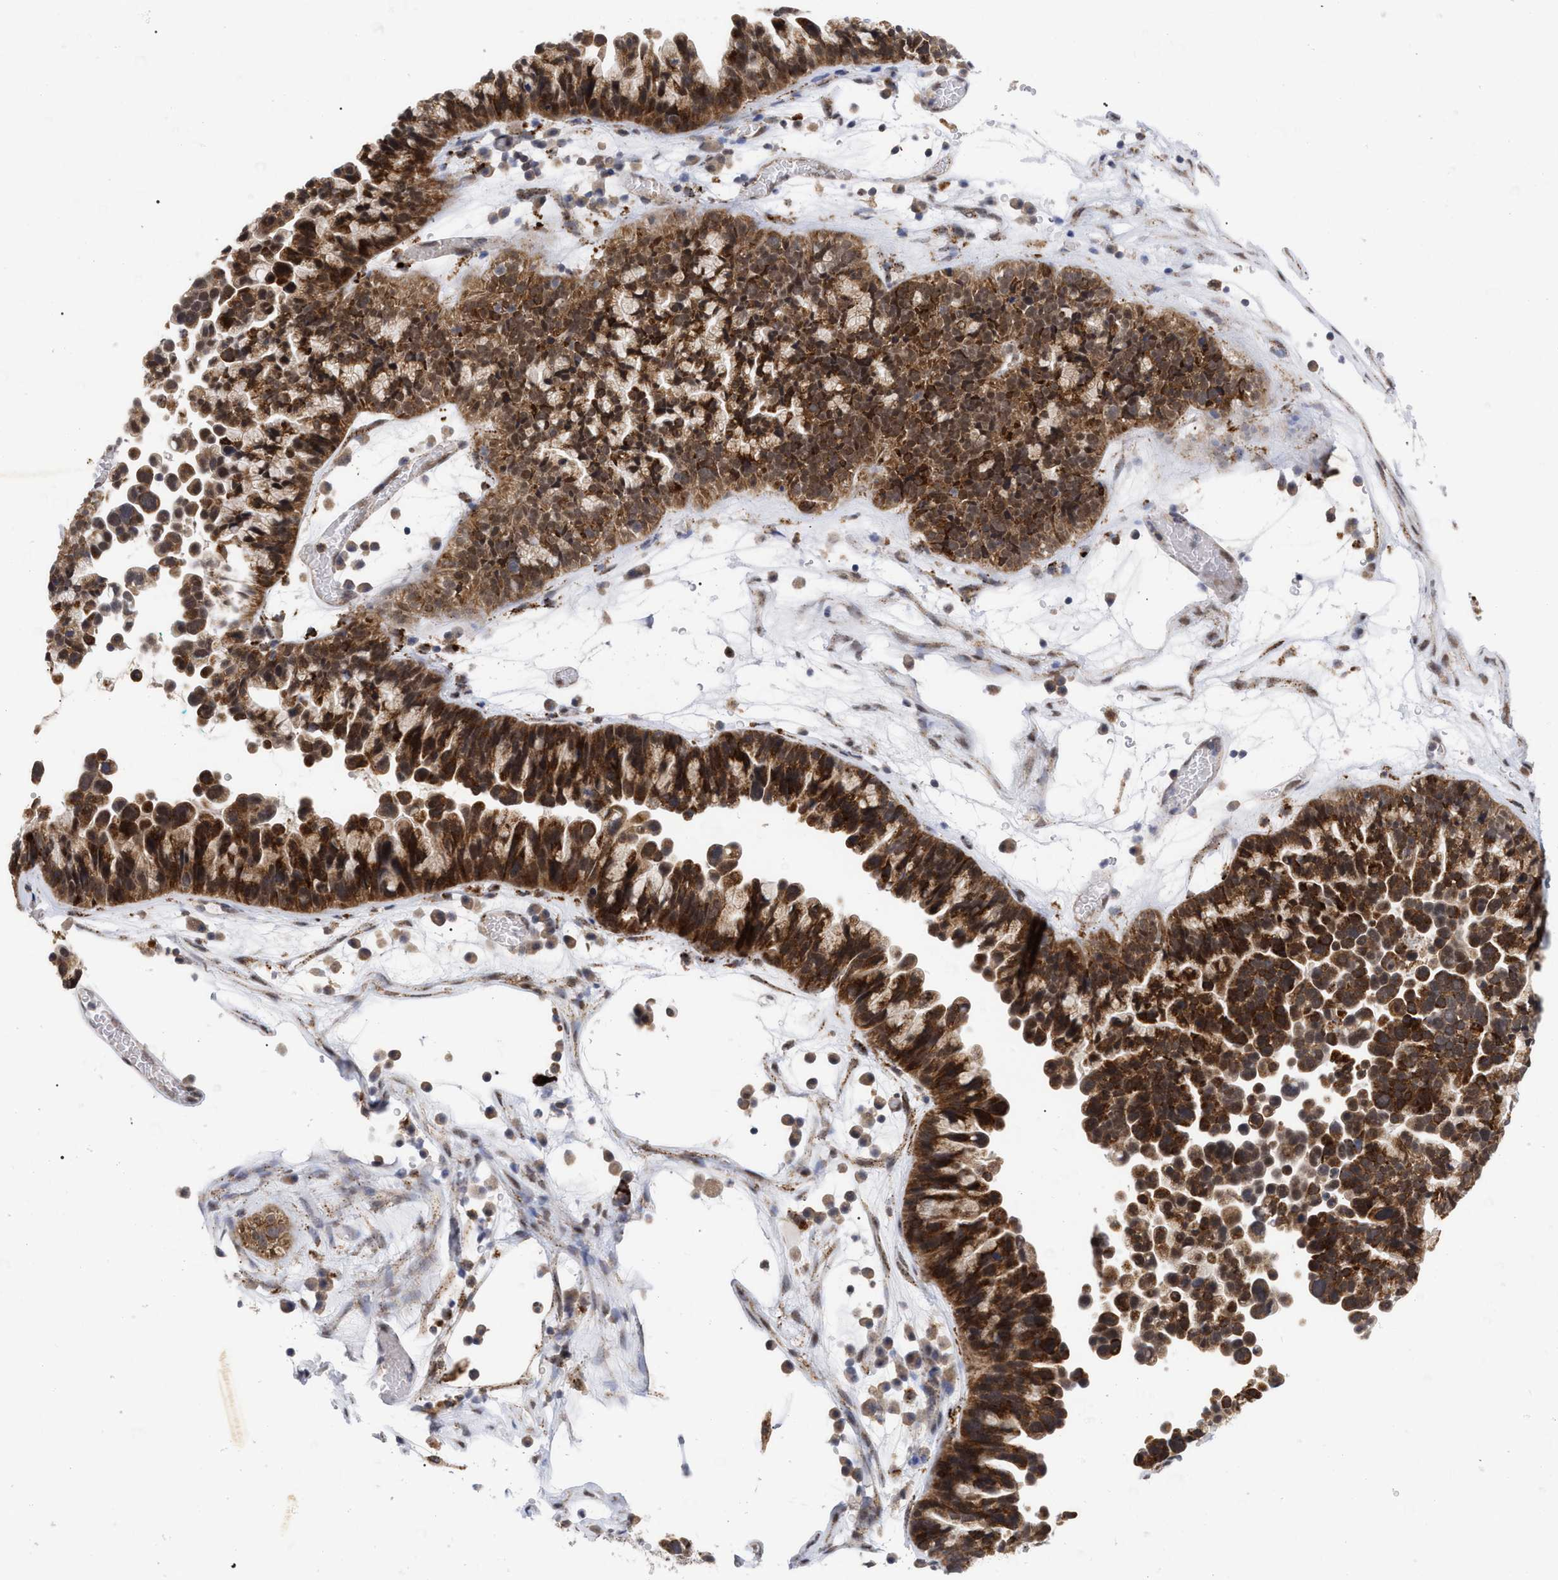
{"staining": {"intensity": "strong", "quantity": ">75%", "location": "cytoplasmic/membranous"}, "tissue": "ovarian cancer", "cell_type": "Tumor cells", "image_type": "cancer", "snomed": [{"axis": "morphology", "description": "Cystadenocarcinoma, serous, NOS"}, {"axis": "topography", "description": "Ovary"}], "caption": "Human serous cystadenocarcinoma (ovarian) stained with a protein marker displays strong staining in tumor cells.", "gene": "UPF1", "patient": {"sex": "female", "age": 56}}